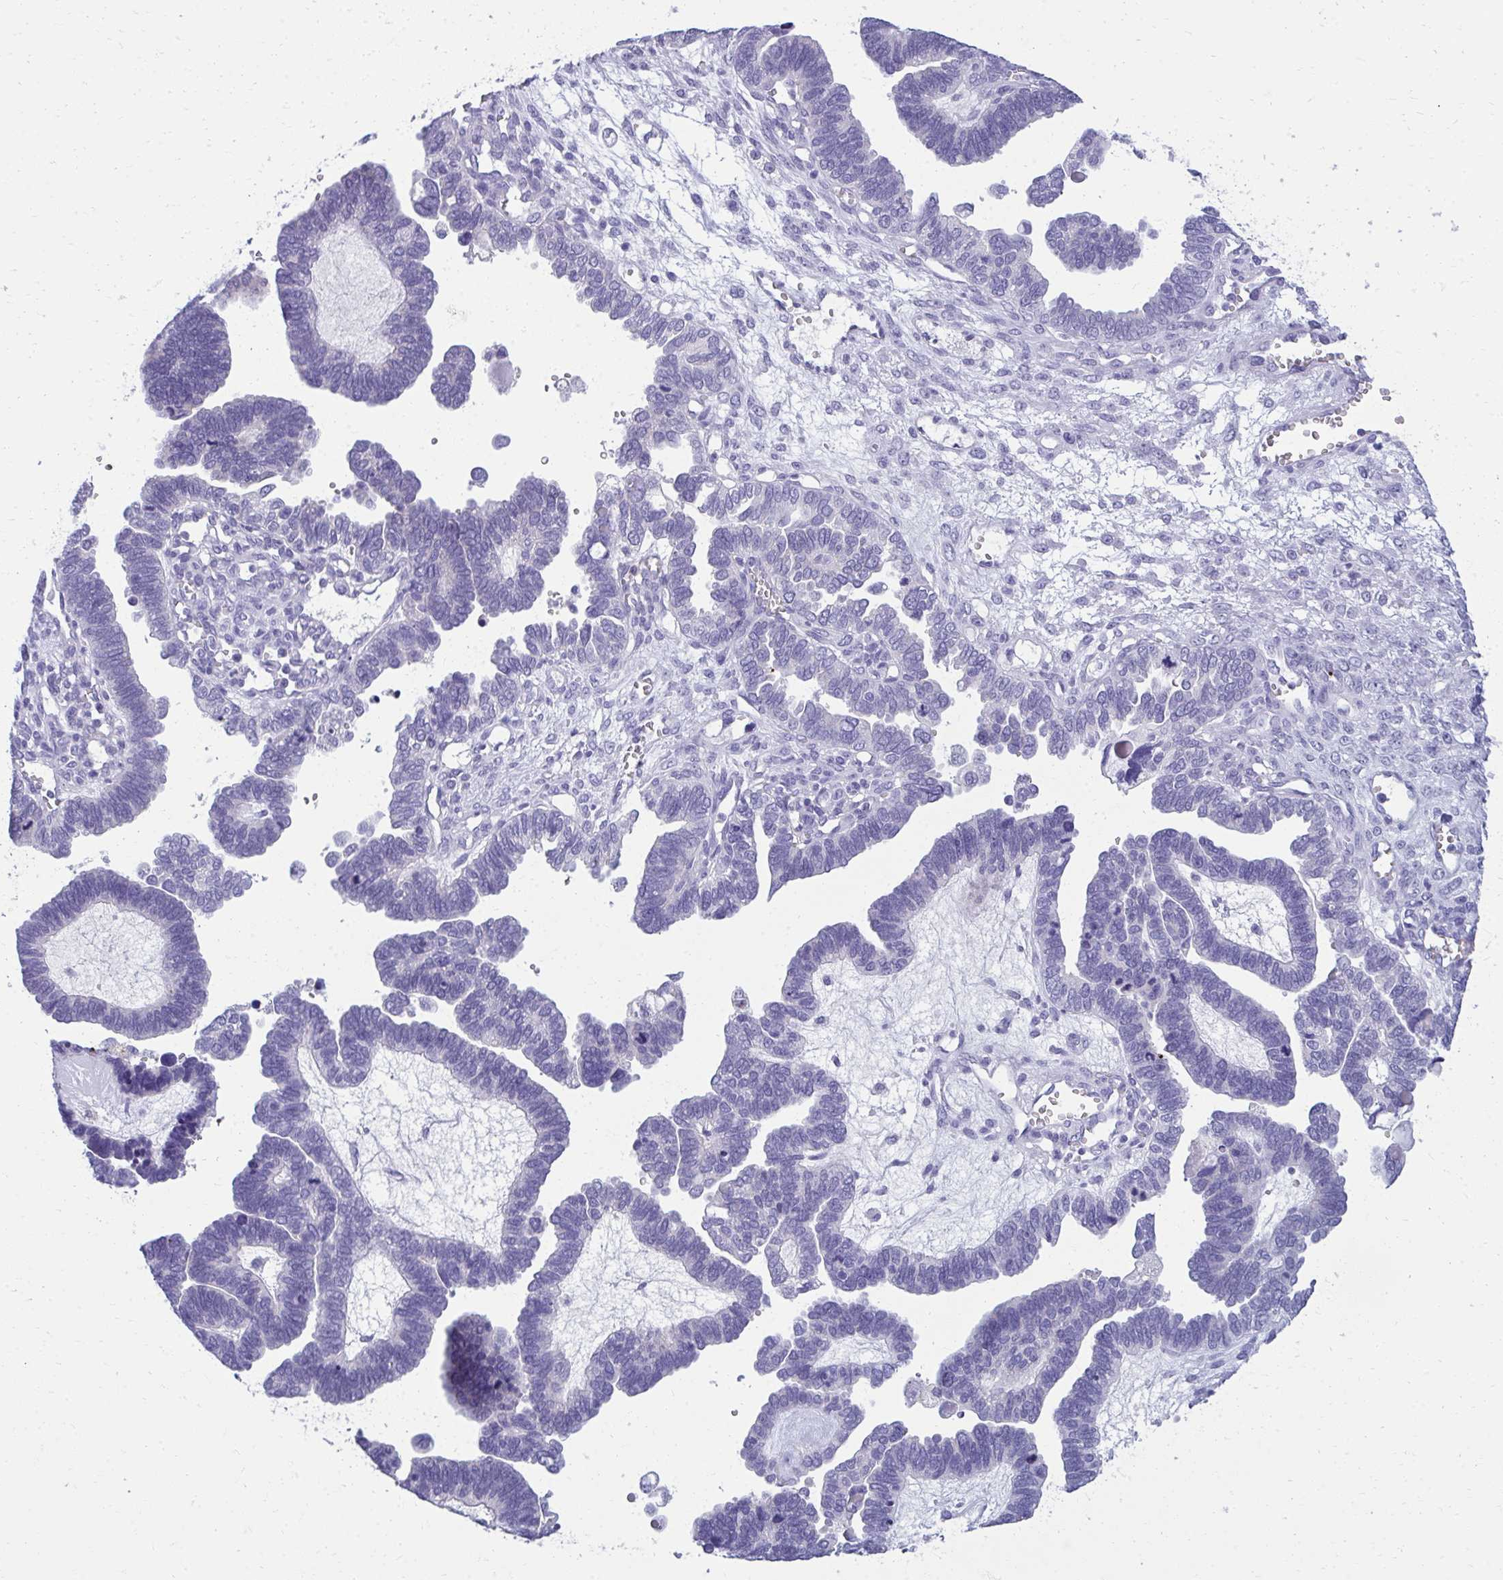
{"staining": {"intensity": "negative", "quantity": "none", "location": "none"}, "tissue": "ovarian cancer", "cell_type": "Tumor cells", "image_type": "cancer", "snomed": [{"axis": "morphology", "description": "Cystadenocarcinoma, serous, NOS"}, {"axis": "topography", "description": "Ovary"}], "caption": "The photomicrograph shows no staining of tumor cells in ovarian cancer (serous cystadenocarcinoma). Brightfield microscopy of IHC stained with DAB (3,3'-diaminobenzidine) (brown) and hematoxylin (blue), captured at high magnification.", "gene": "AIG1", "patient": {"sex": "female", "age": 51}}